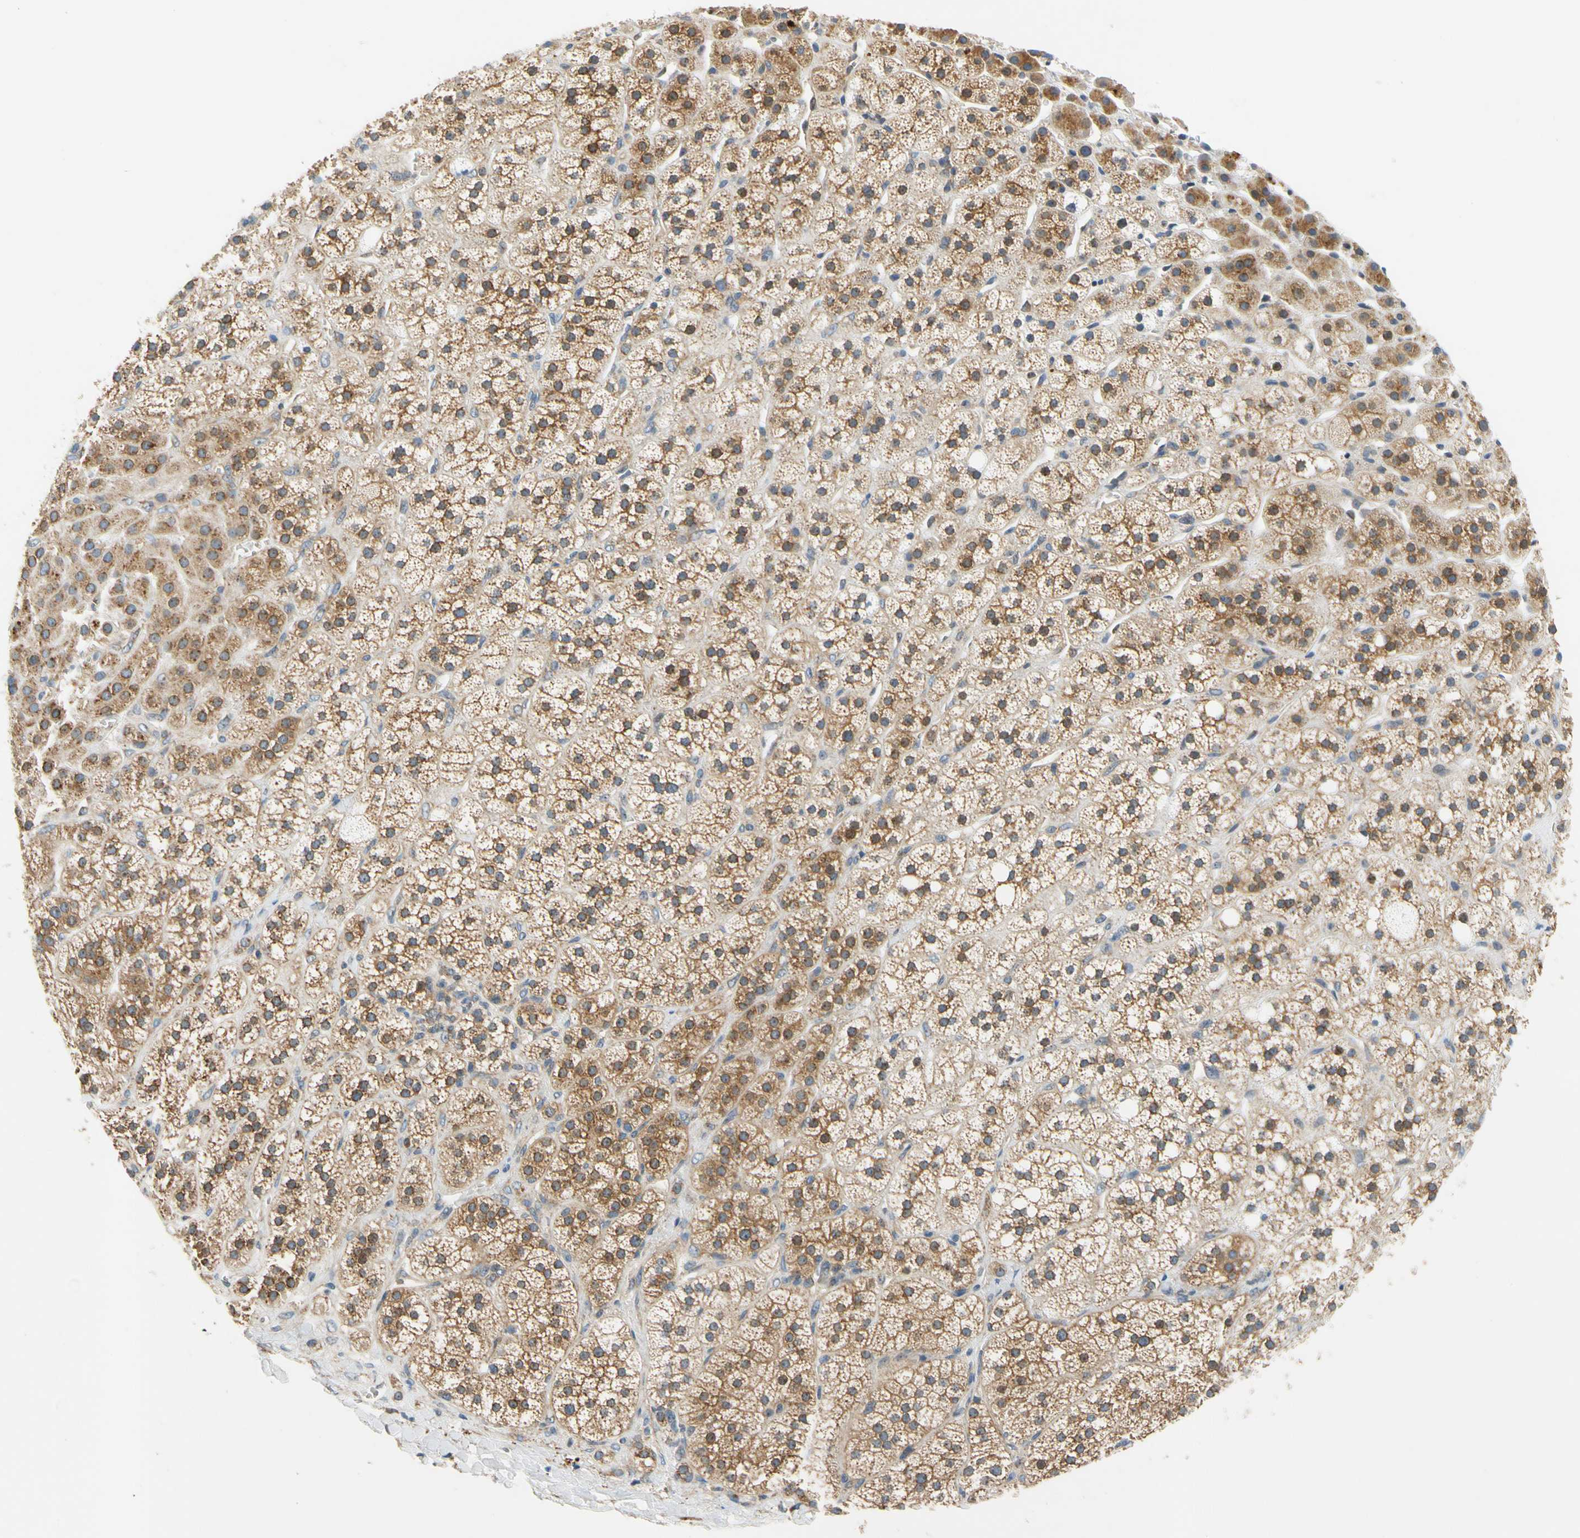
{"staining": {"intensity": "moderate", "quantity": ">75%", "location": "cytoplasmic/membranous"}, "tissue": "adrenal gland", "cell_type": "Glandular cells", "image_type": "normal", "snomed": [{"axis": "morphology", "description": "Normal tissue, NOS"}, {"axis": "topography", "description": "Adrenal gland"}], "caption": "Glandular cells show moderate cytoplasmic/membranous expression in approximately >75% of cells in benign adrenal gland. The staining was performed using DAB to visualize the protein expression in brown, while the nuclei were stained in blue with hematoxylin (Magnification: 20x).", "gene": "LRRC47", "patient": {"sex": "male", "age": 56}}